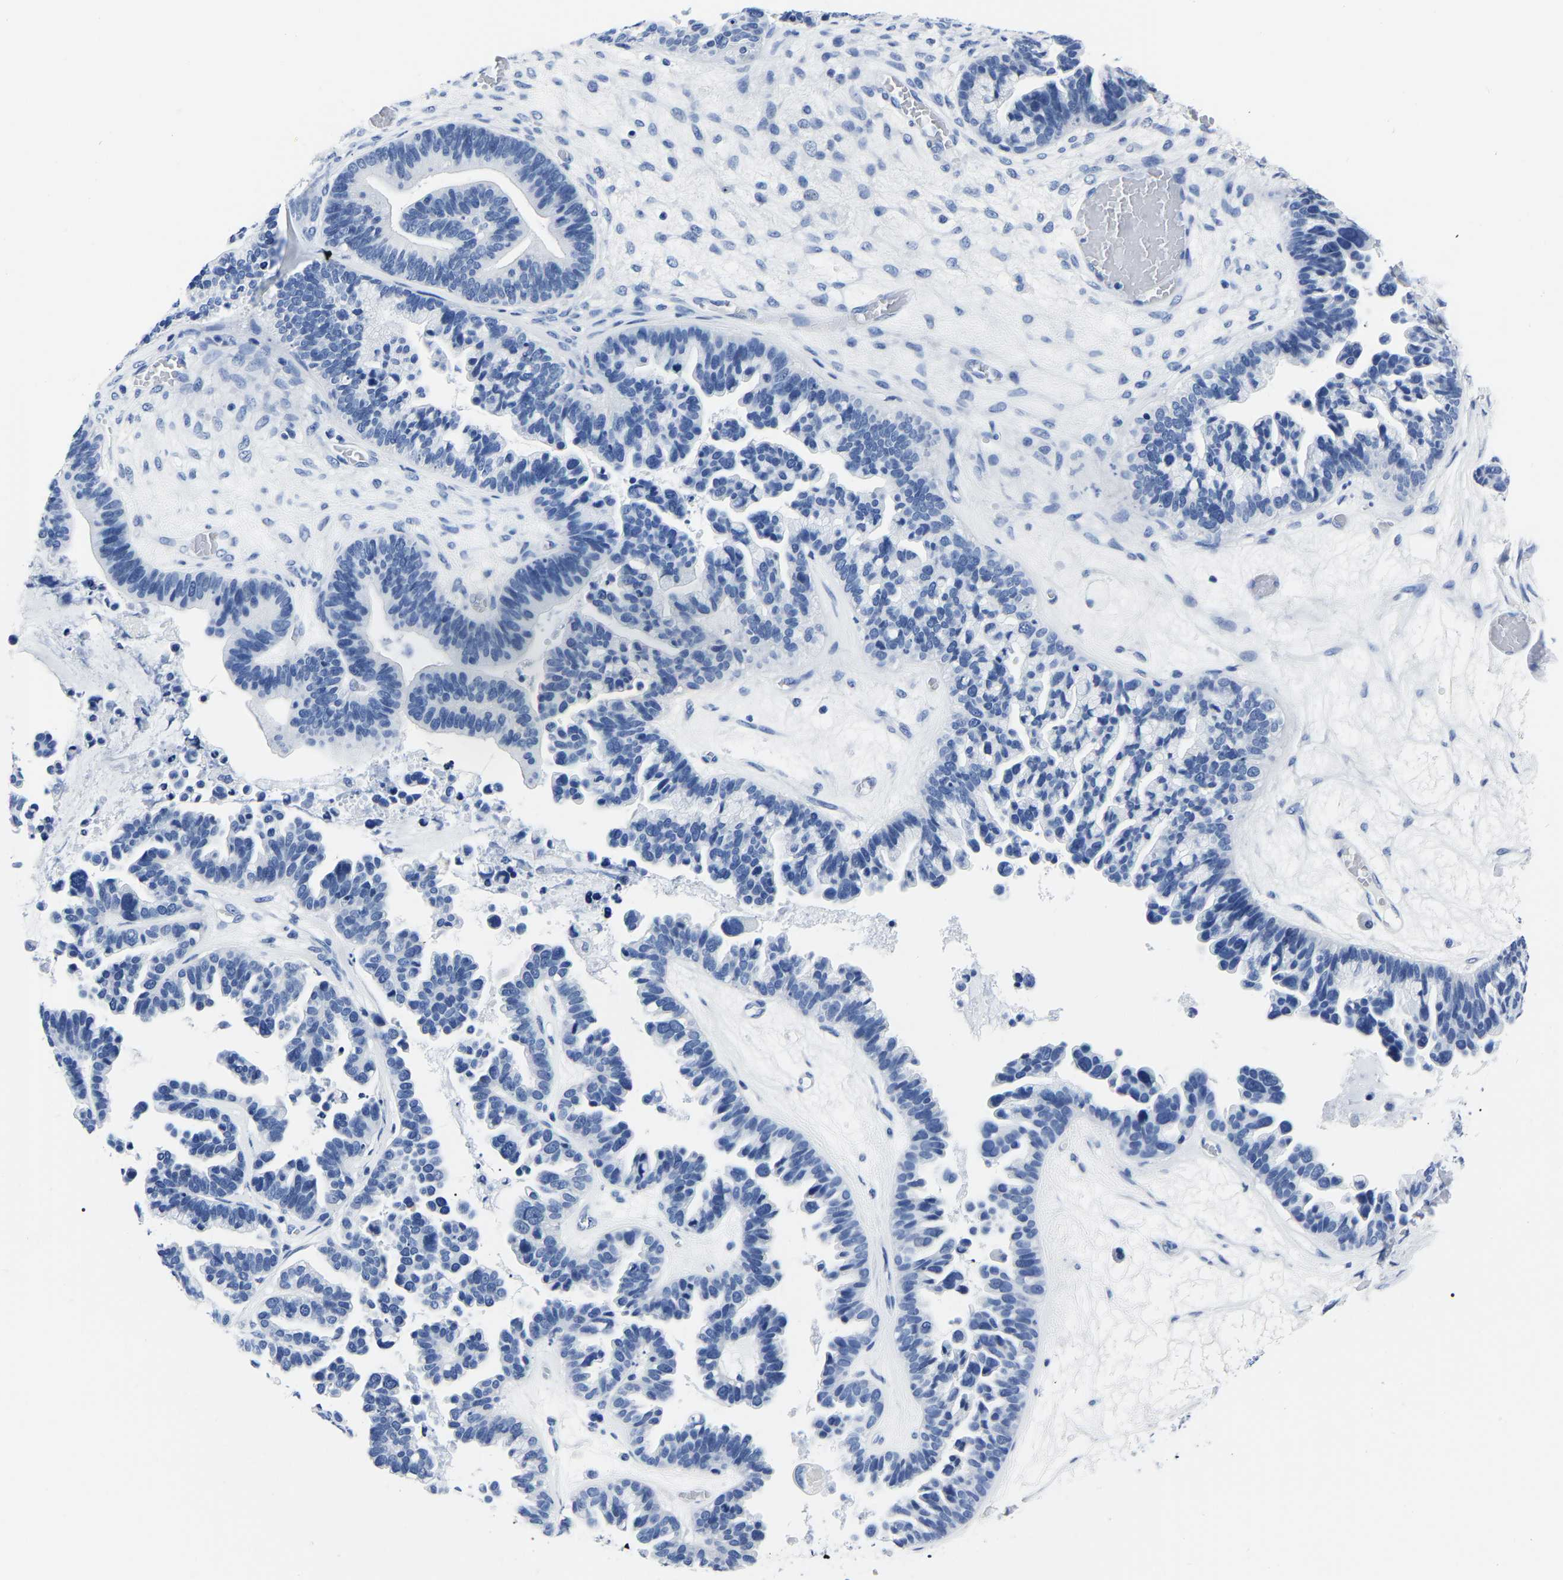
{"staining": {"intensity": "negative", "quantity": "none", "location": "none"}, "tissue": "ovarian cancer", "cell_type": "Tumor cells", "image_type": "cancer", "snomed": [{"axis": "morphology", "description": "Cystadenocarcinoma, serous, NOS"}, {"axis": "topography", "description": "Ovary"}], "caption": "A high-resolution photomicrograph shows immunohistochemistry (IHC) staining of serous cystadenocarcinoma (ovarian), which demonstrates no significant staining in tumor cells.", "gene": "IMPG2", "patient": {"sex": "female", "age": 56}}